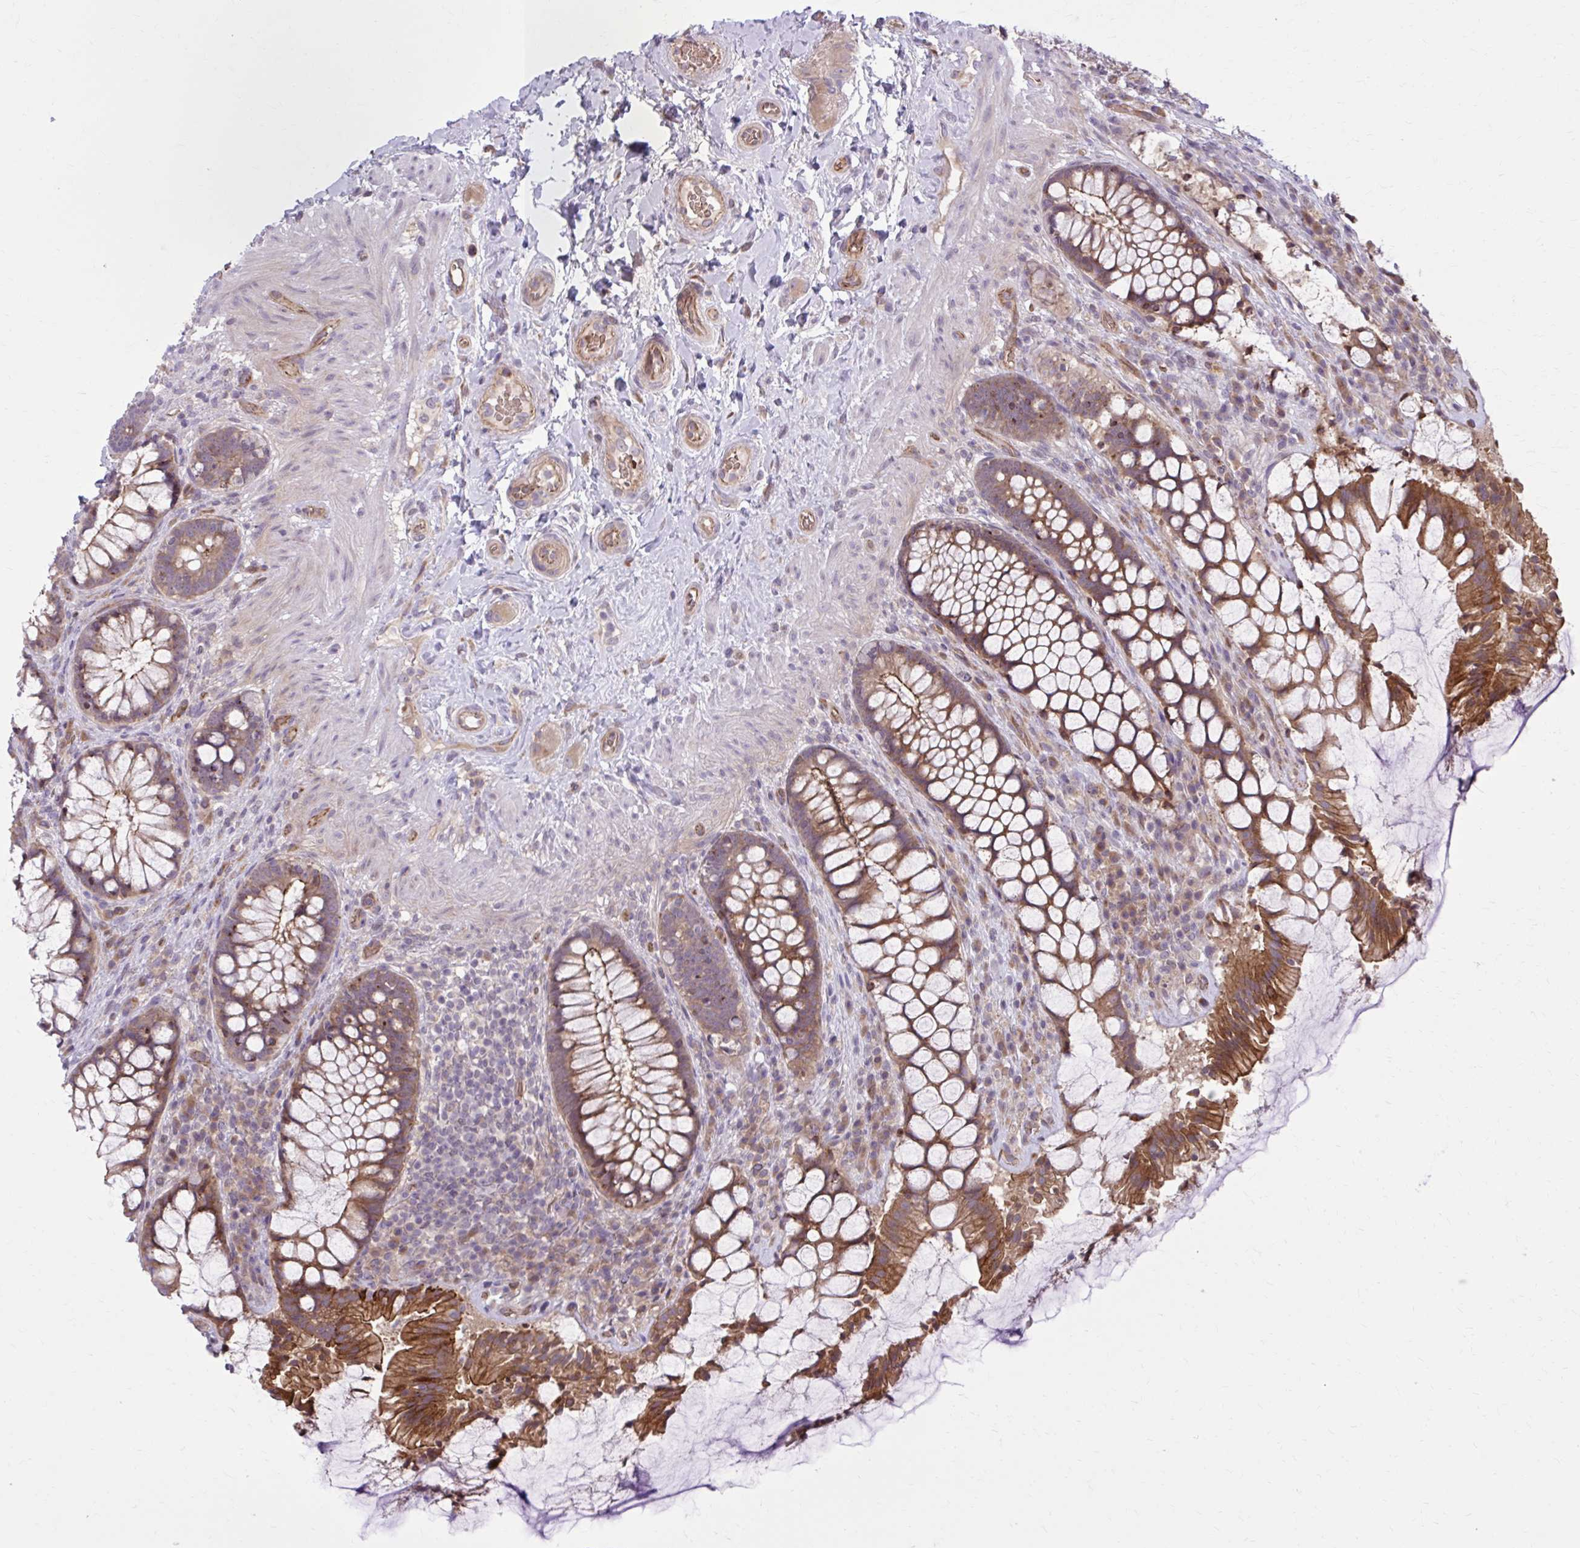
{"staining": {"intensity": "strong", "quantity": ">75%", "location": "cytoplasmic/membranous"}, "tissue": "rectum", "cell_type": "Glandular cells", "image_type": "normal", "snomed": [{"axis": "morphology", "description": "Normal tissue, NOS"}, {"axis": "topography", "description": "Rectum"}], "caption": "Immunohistochemistry of benign rectum reveals high levels of strong cytoplasmic/membranous positivity in approximately >75% of glandular cells. (DAB IHC, brown staining for protein, blue staining for nuclei).", "gene": "SNF8", "patient": {"sex": "female", "age": 58}}